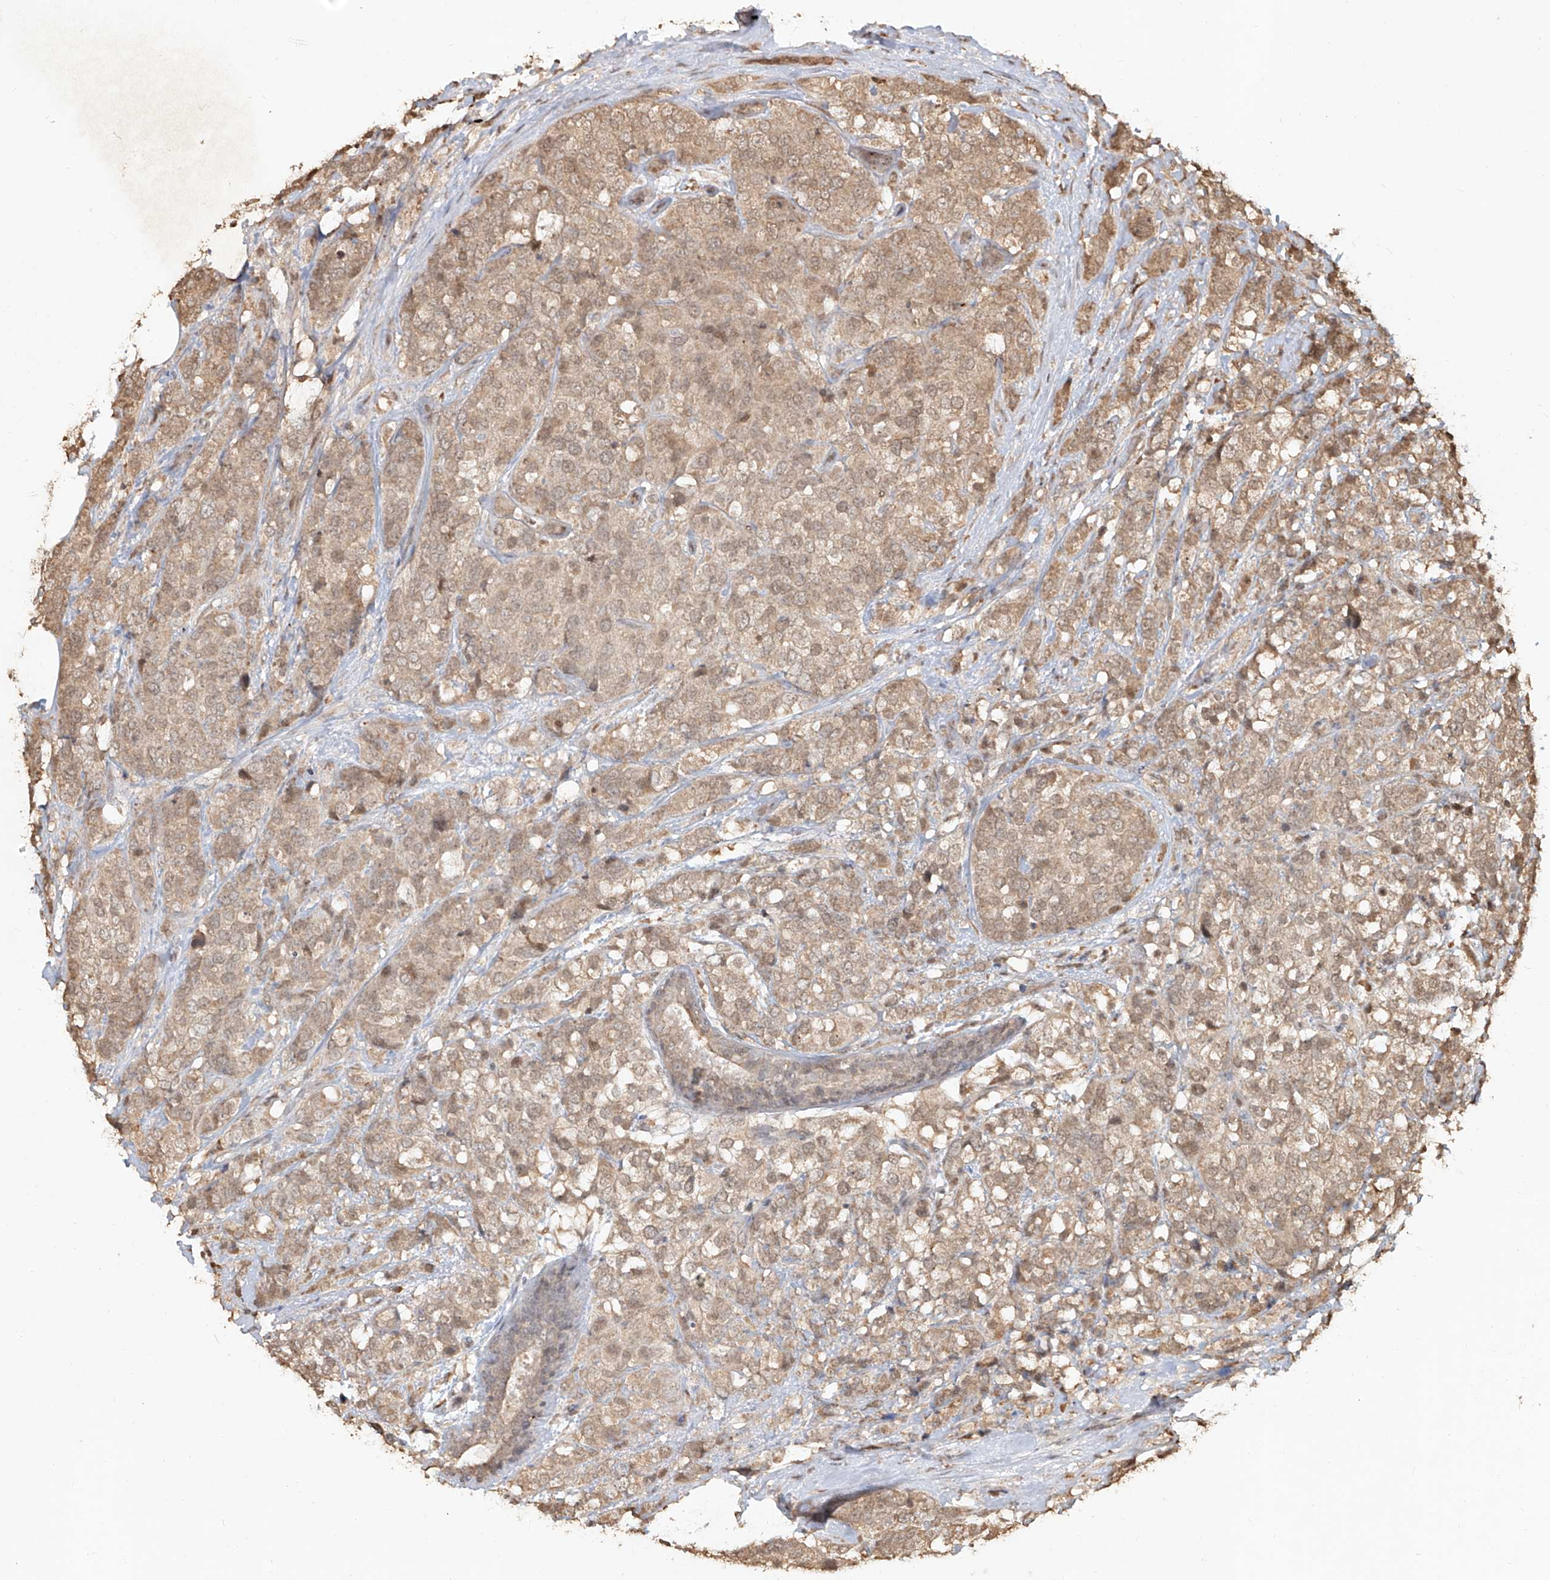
{"staining": {"intensity": "moderate", "quantity": ">75%", "location": "cytoplasmic/membranous"}, "tissue": "breast cancer", "cell_type": "Tumor cells", "image_type": "cancer", "snomed": [{"axis": "morphology", "description": "Lobular carcinoma"}, {"axis": "topography", "description": "Breast"}], "caption": "Immunohistochemical staining of breast cancer (lobular carcinoma) shows medium levels of moderate cytoplasmic/membranous protein staining in approximately >75% of tumor cells.", "gene": "UBE2K", "patient": {"sex": "female", "age": 59}}